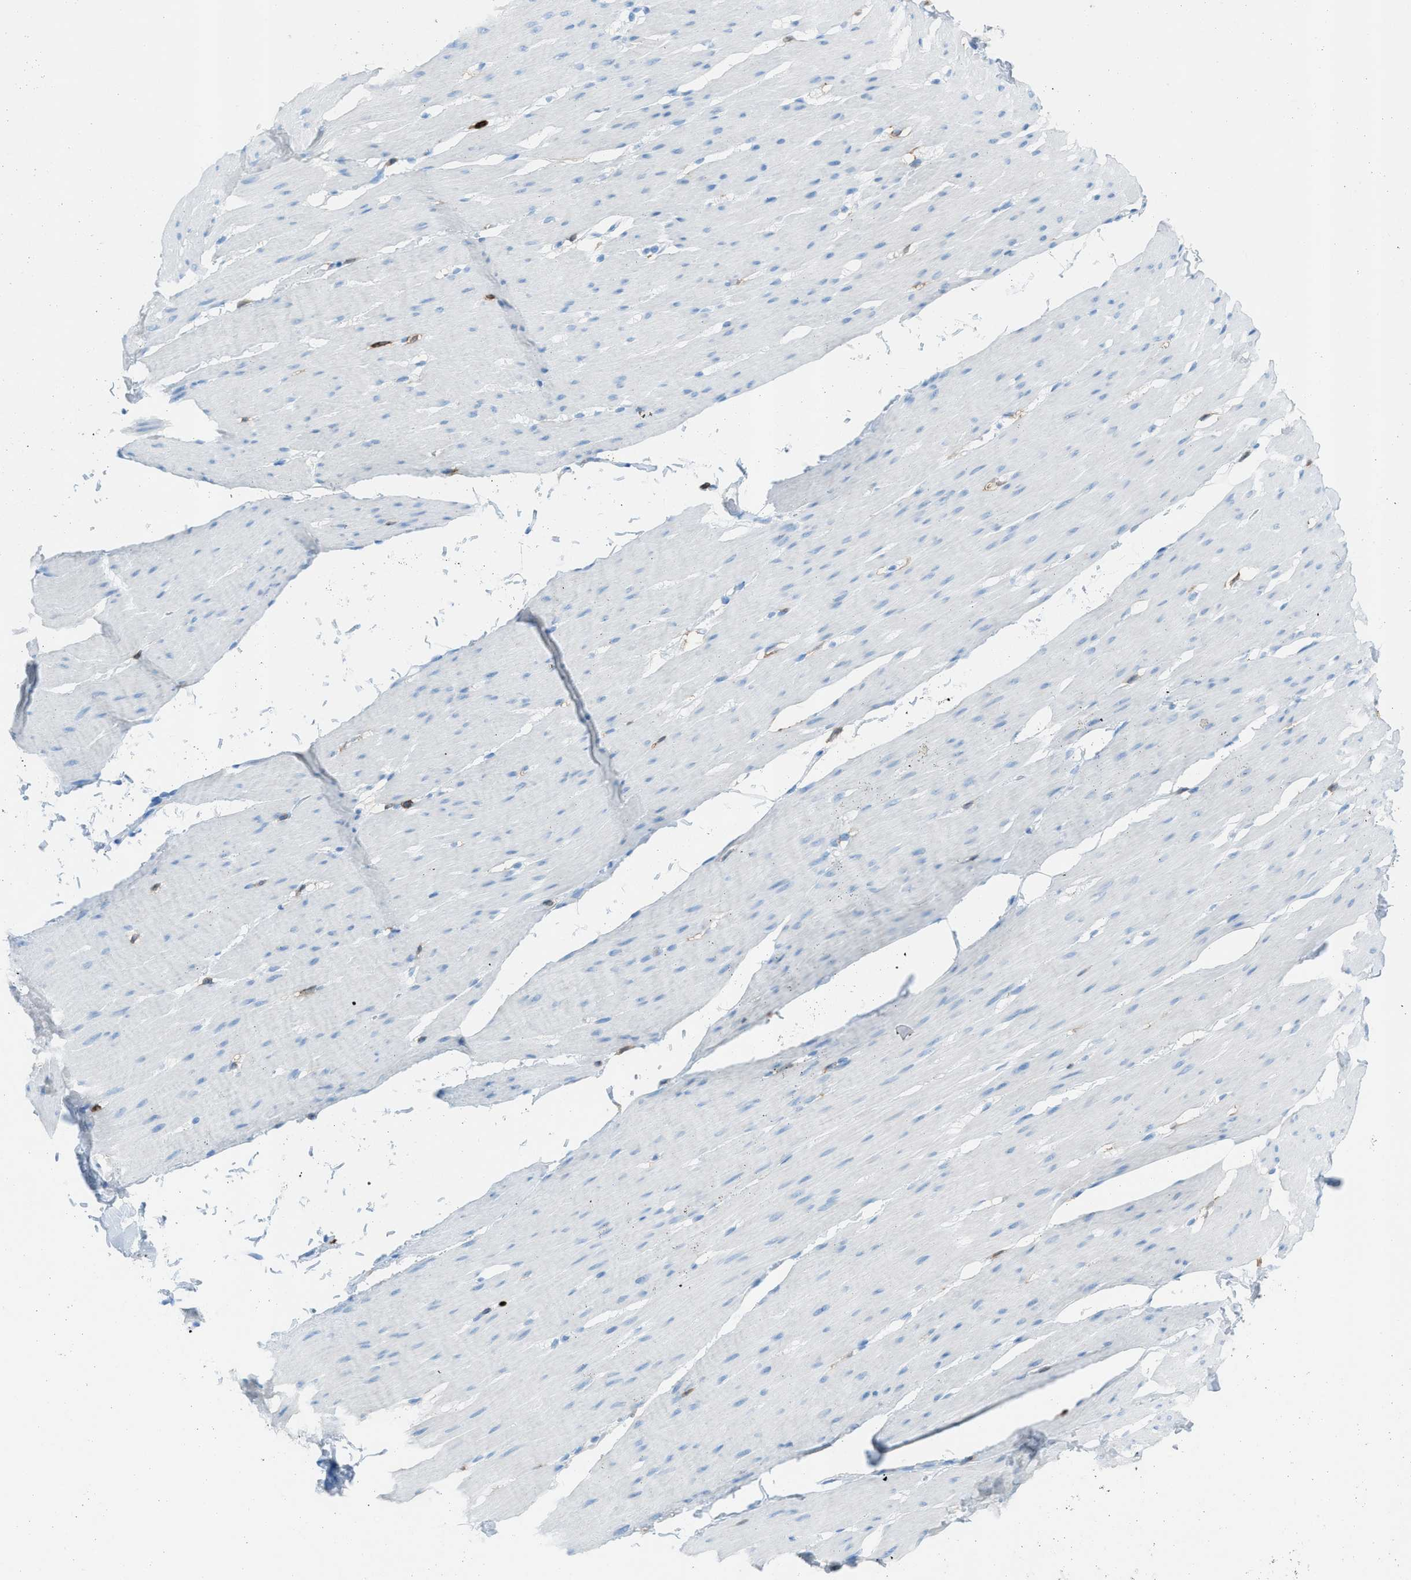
{"staining": {"intensity": "negative", "quantity": "none", "location": "none"}, "tissue": "smooth muscle", "cell_type": "Smooth muscle cells", "image_type": "normal", "snomed": [{"axis": "morphology", "description": "Normal tissue, NOS"}, {"axis": "topography", "description": "Smooth muscle"}, {"axis": "topography", "description": "Colon"}], "caption": "DAB (3,3'-diaminobenzidine) immunohistochemical staining of benign smooth muscle demonstrates no significant staining in smooth muscle cells.", "gene": "ITGB2", "patient": {"sex": "male", "age": 67}}